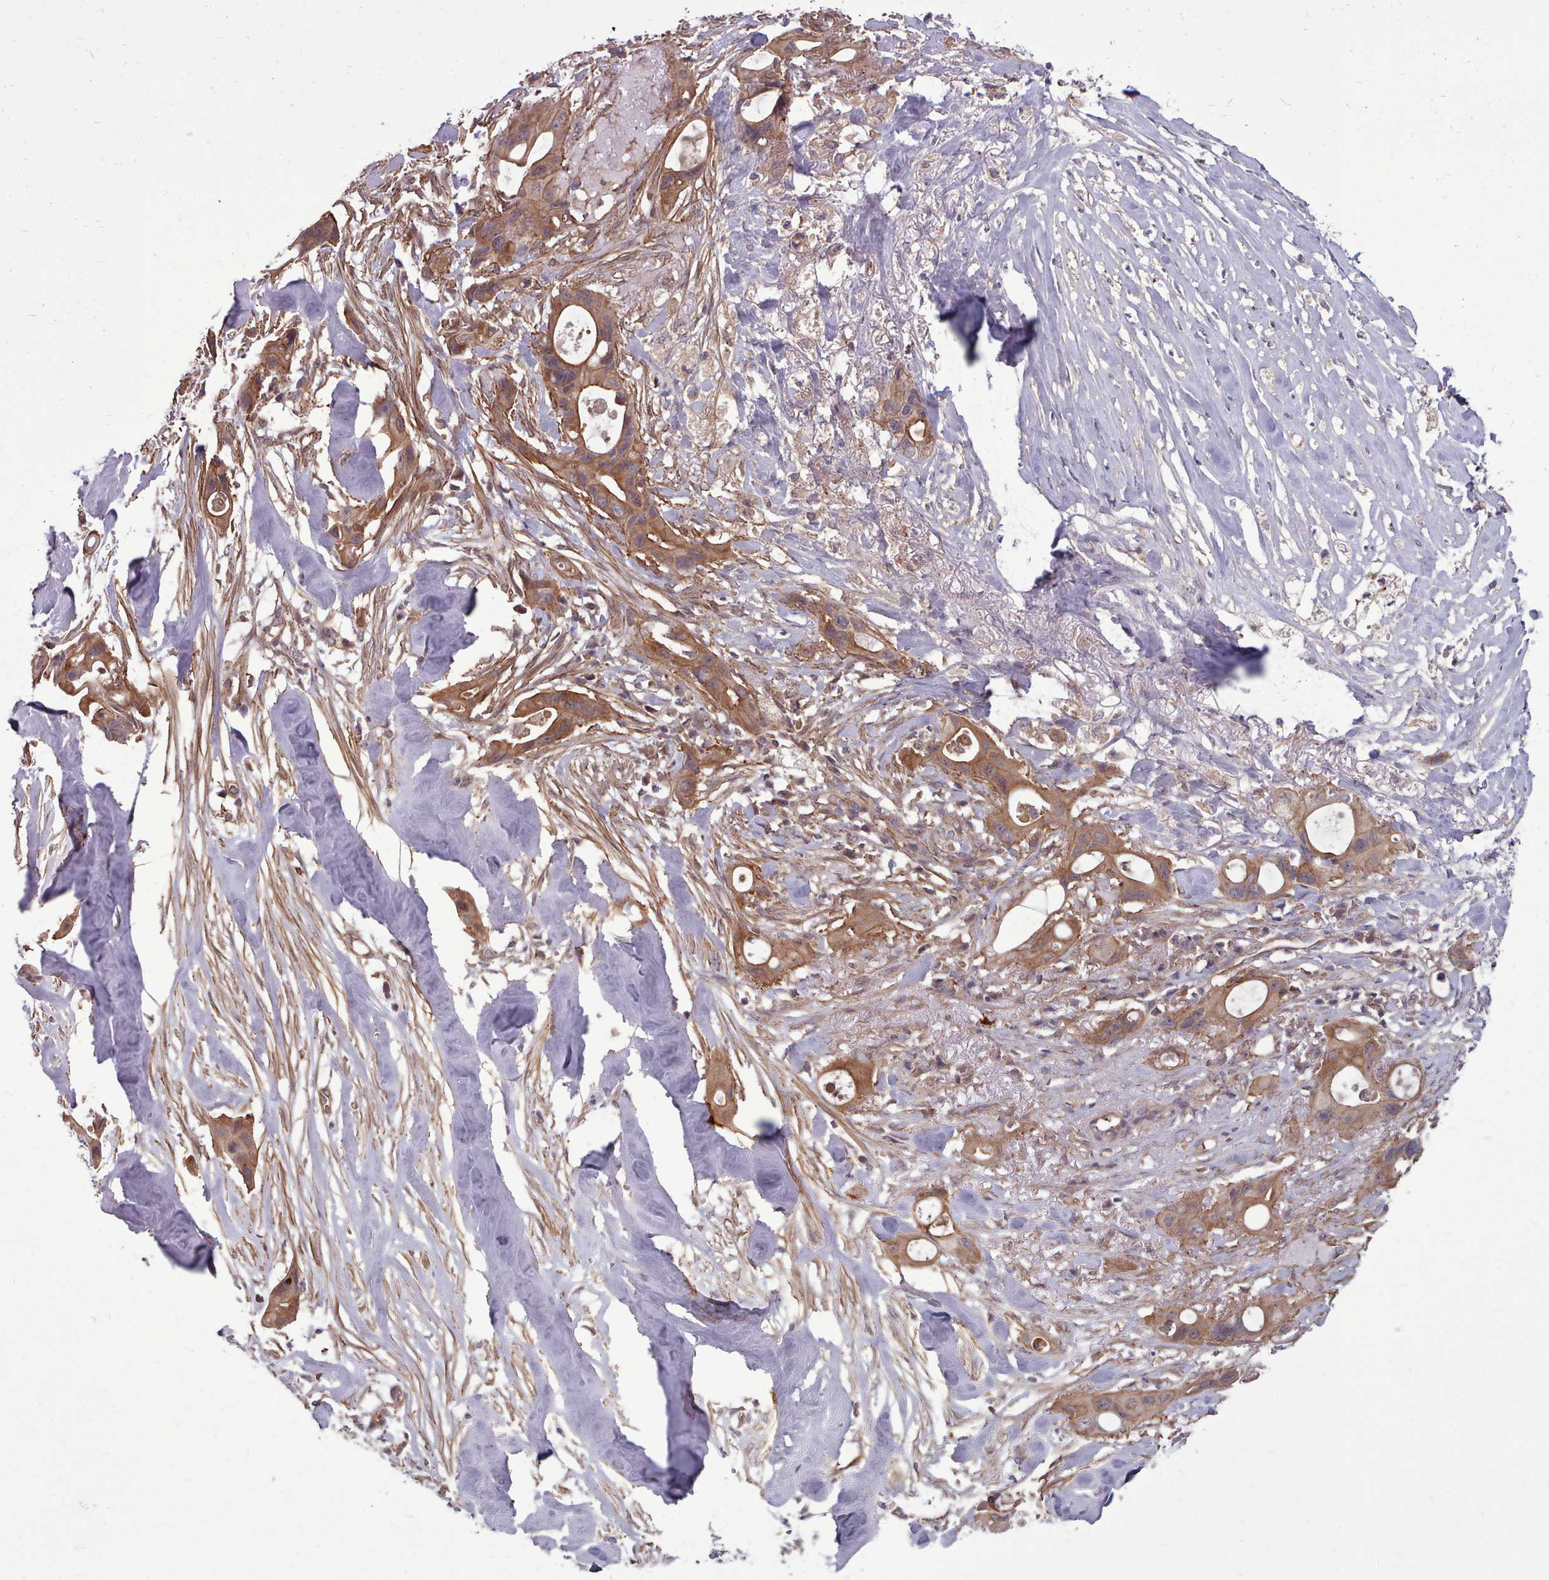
{"staining": {"intensity": "moderate", "quantity": ">75%", "location": "cytoplasmic/membranous"}, "tissue": "ovarian cancer", "cell_type": "Tumor cells", "image_type": "cancer", "snomed": [{"axis": "morphology", "description": "Cystadenocarcinoma, mucinous, NOS"}, {"axis": "topography", "description": "Ovary"}], "caption": "Ovarian cancer stained for a protein demonstrates moderate cytoplasmic/membranous positivity in tumor cells.", "gene": "STUB1", "patient": {"sex": "female", "age": 70}}